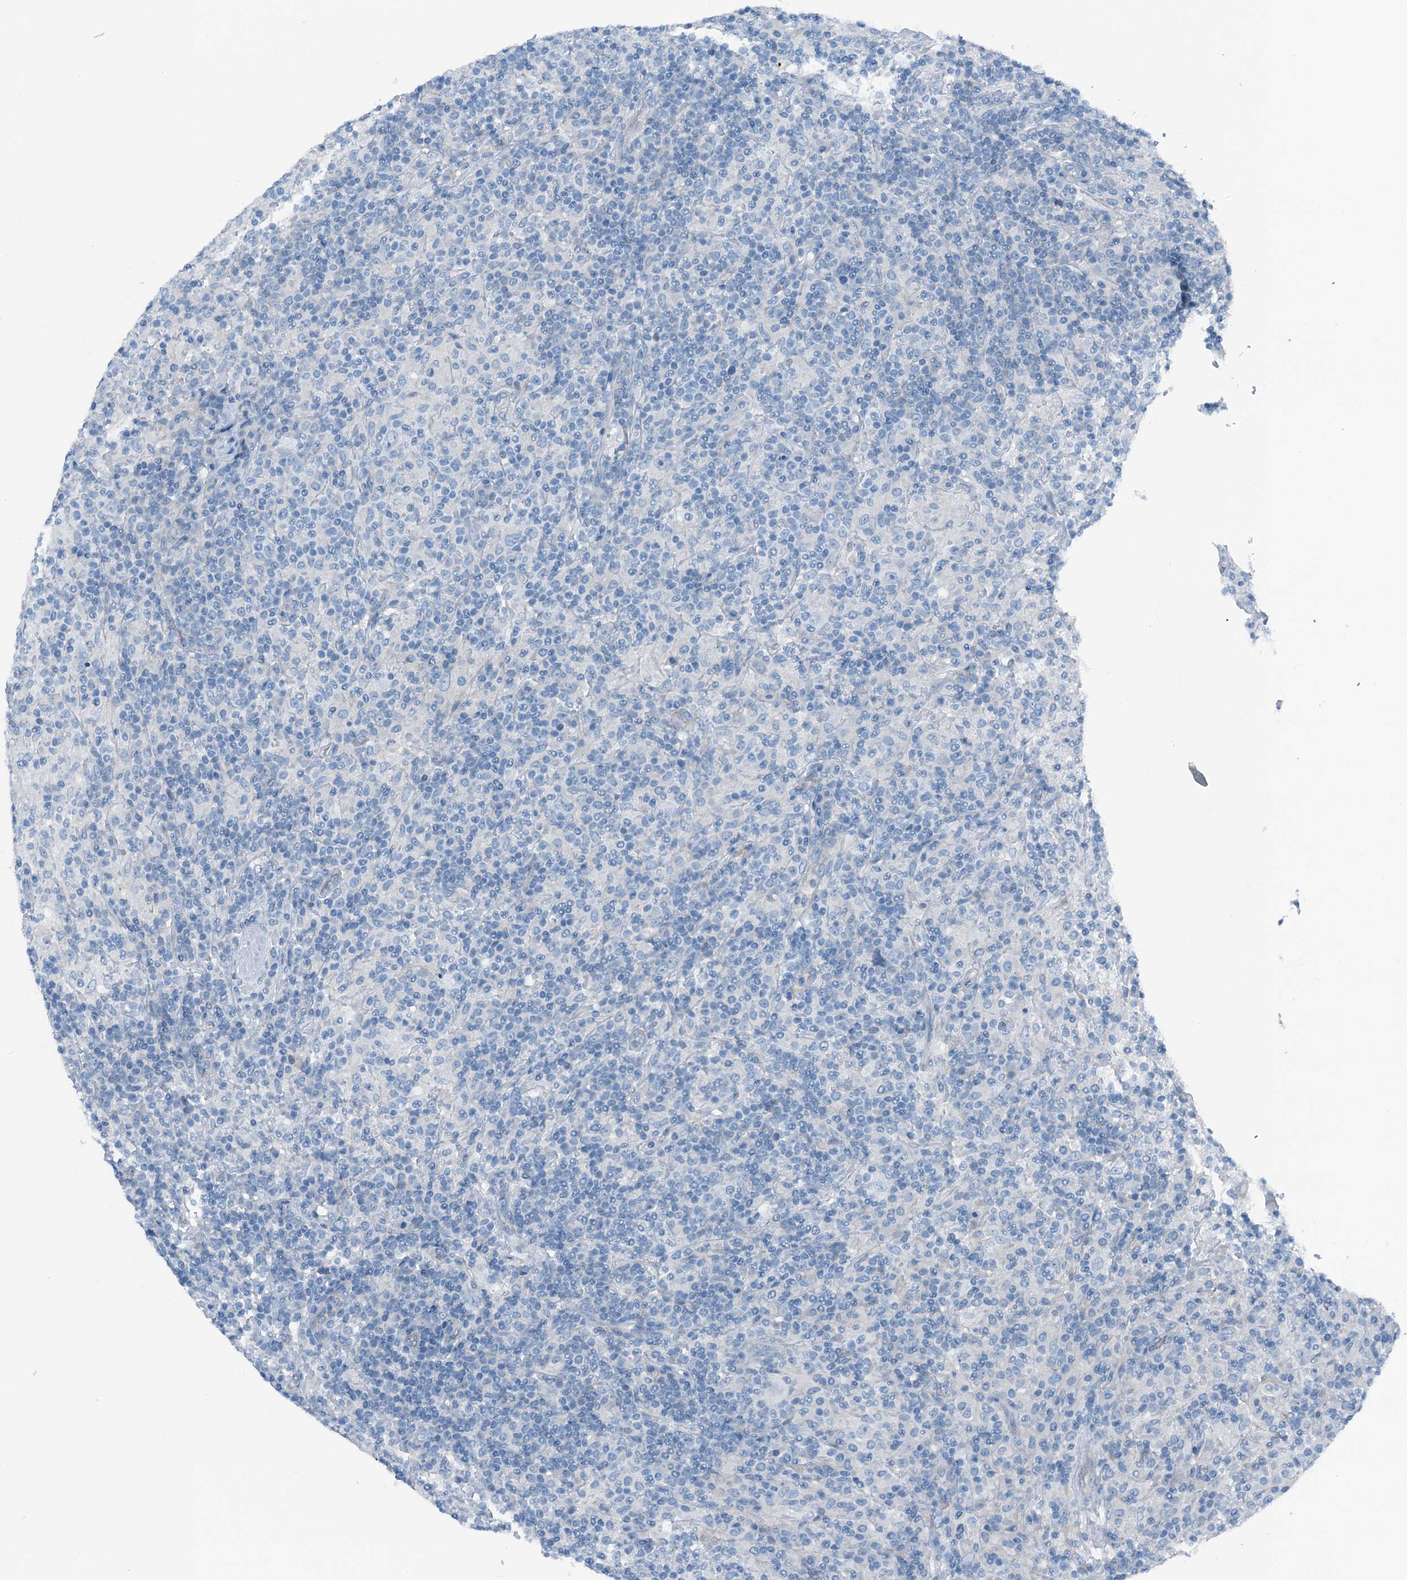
{"staining": {"intensity": "negative", "quantity": "none", "location": "none"}, "tissue": "lymphoma", "cell_type": "Tumor cells", "image_type": "cancer", "snomed": [{"axis": "morphology", "description": "Hodgkin's disease, NOS"}, {"axis": "topography", "description": "Lymph node"}], "caption": "IHC histopathology image of lymphoma stained for a protein (brown), which exhibits no staining in tumor cells.", "gene": "TMOD2", "patient": {"sex": "male", "age": 70}}